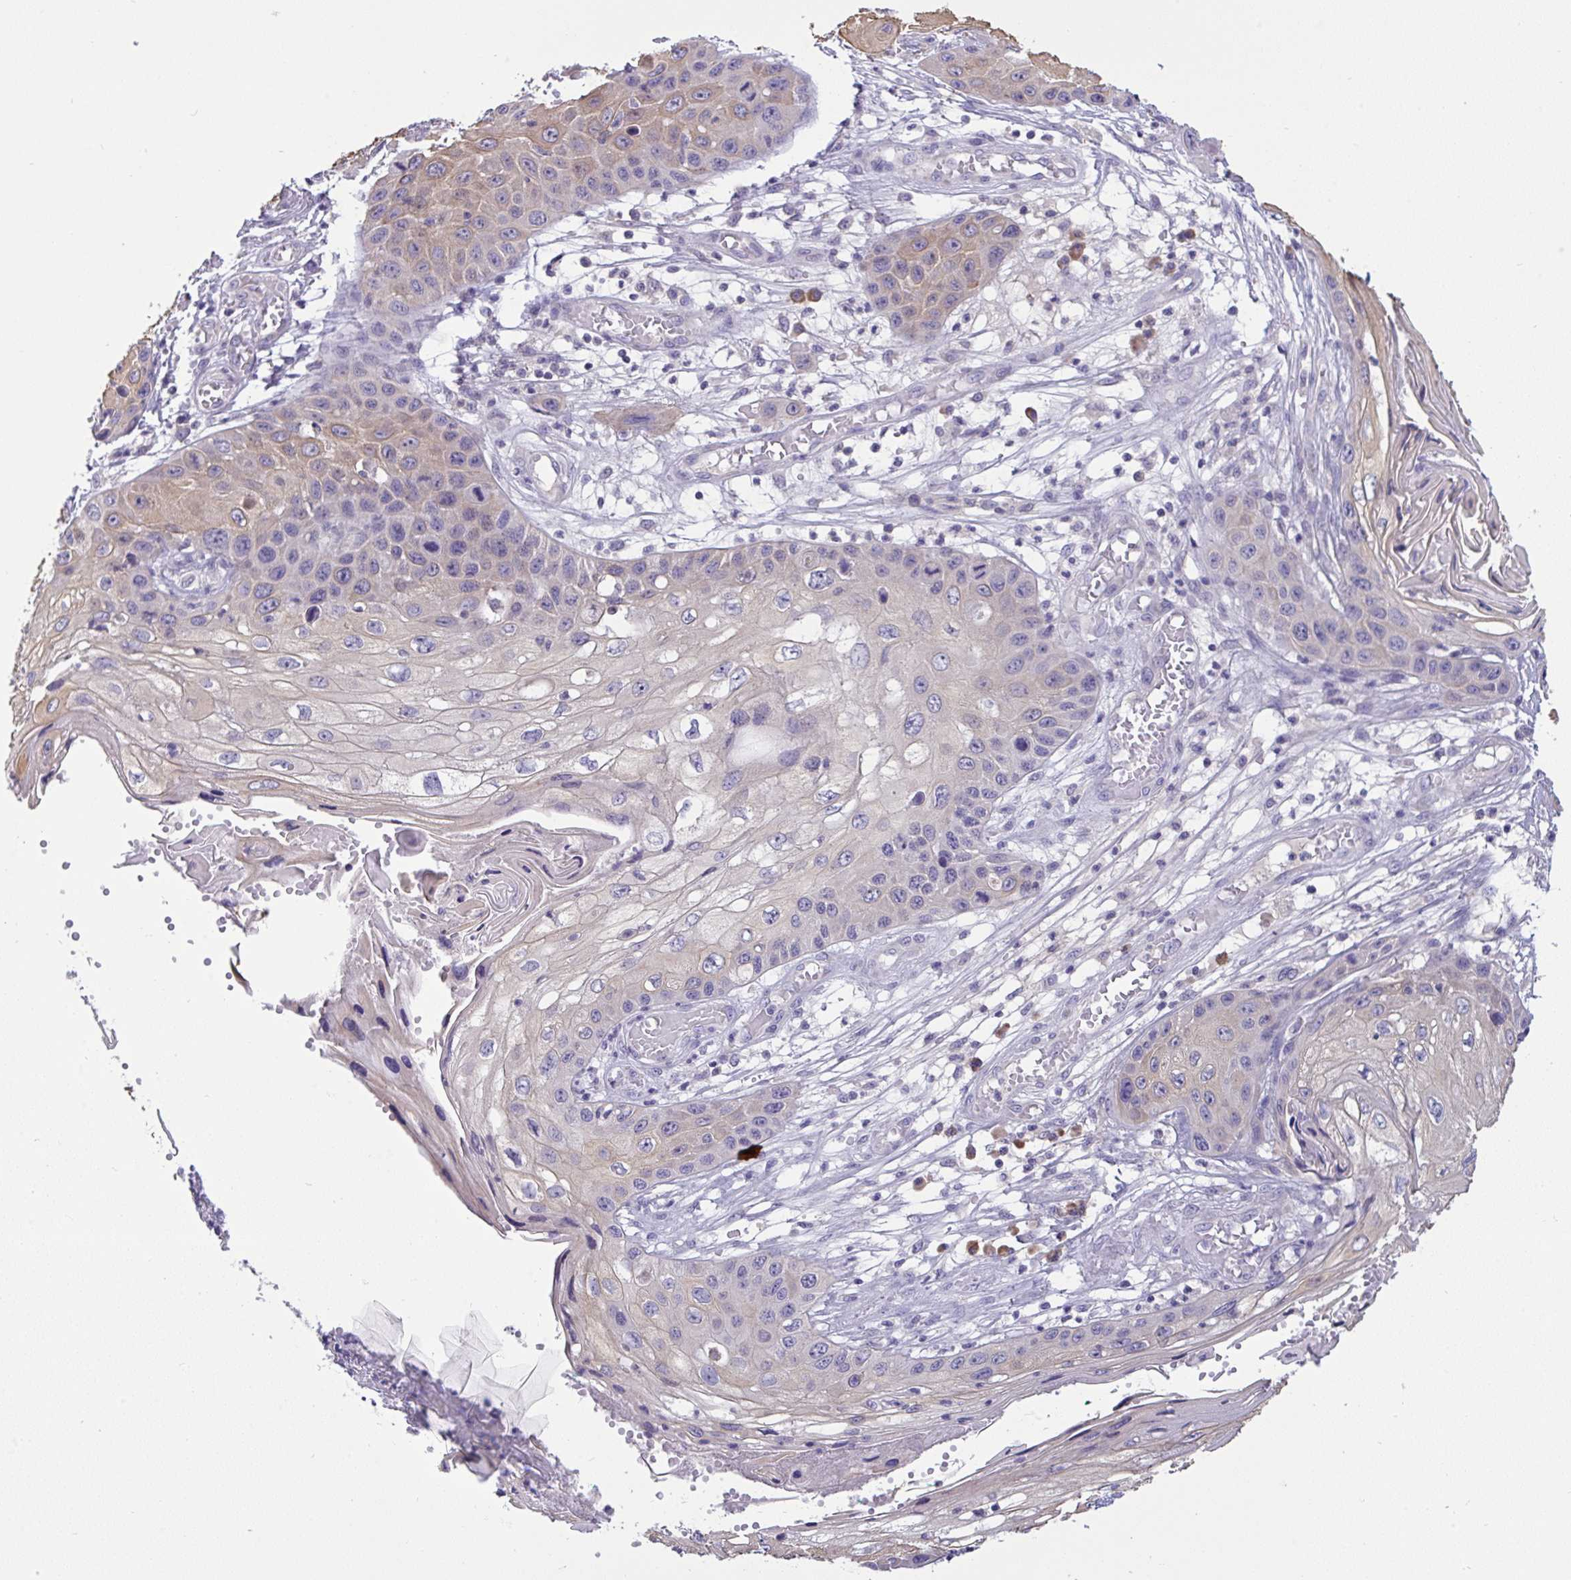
{"staining": {"intensity": "weak", "quantity": "<25%", "location": "cytoplasmic/membranous"}, "tissue": "skin cancer", "cell_type": "Tumor cells", "image_type": "cancer", "snomed": [{"axis": "morphology", "description": "Squamous cell carcinoma, NOS"}, {"axis": "topography", "description": "Skin"}, {"axis": "topography", "description": "Vulva"}], "caption": "High power microscopy photomicrograph of an IHC photomicrograph of skin cancer, revealing no significant expression in tumor cells.", "gene": "TMEM41A", "patient": {"sex": "female", "age": 44}}